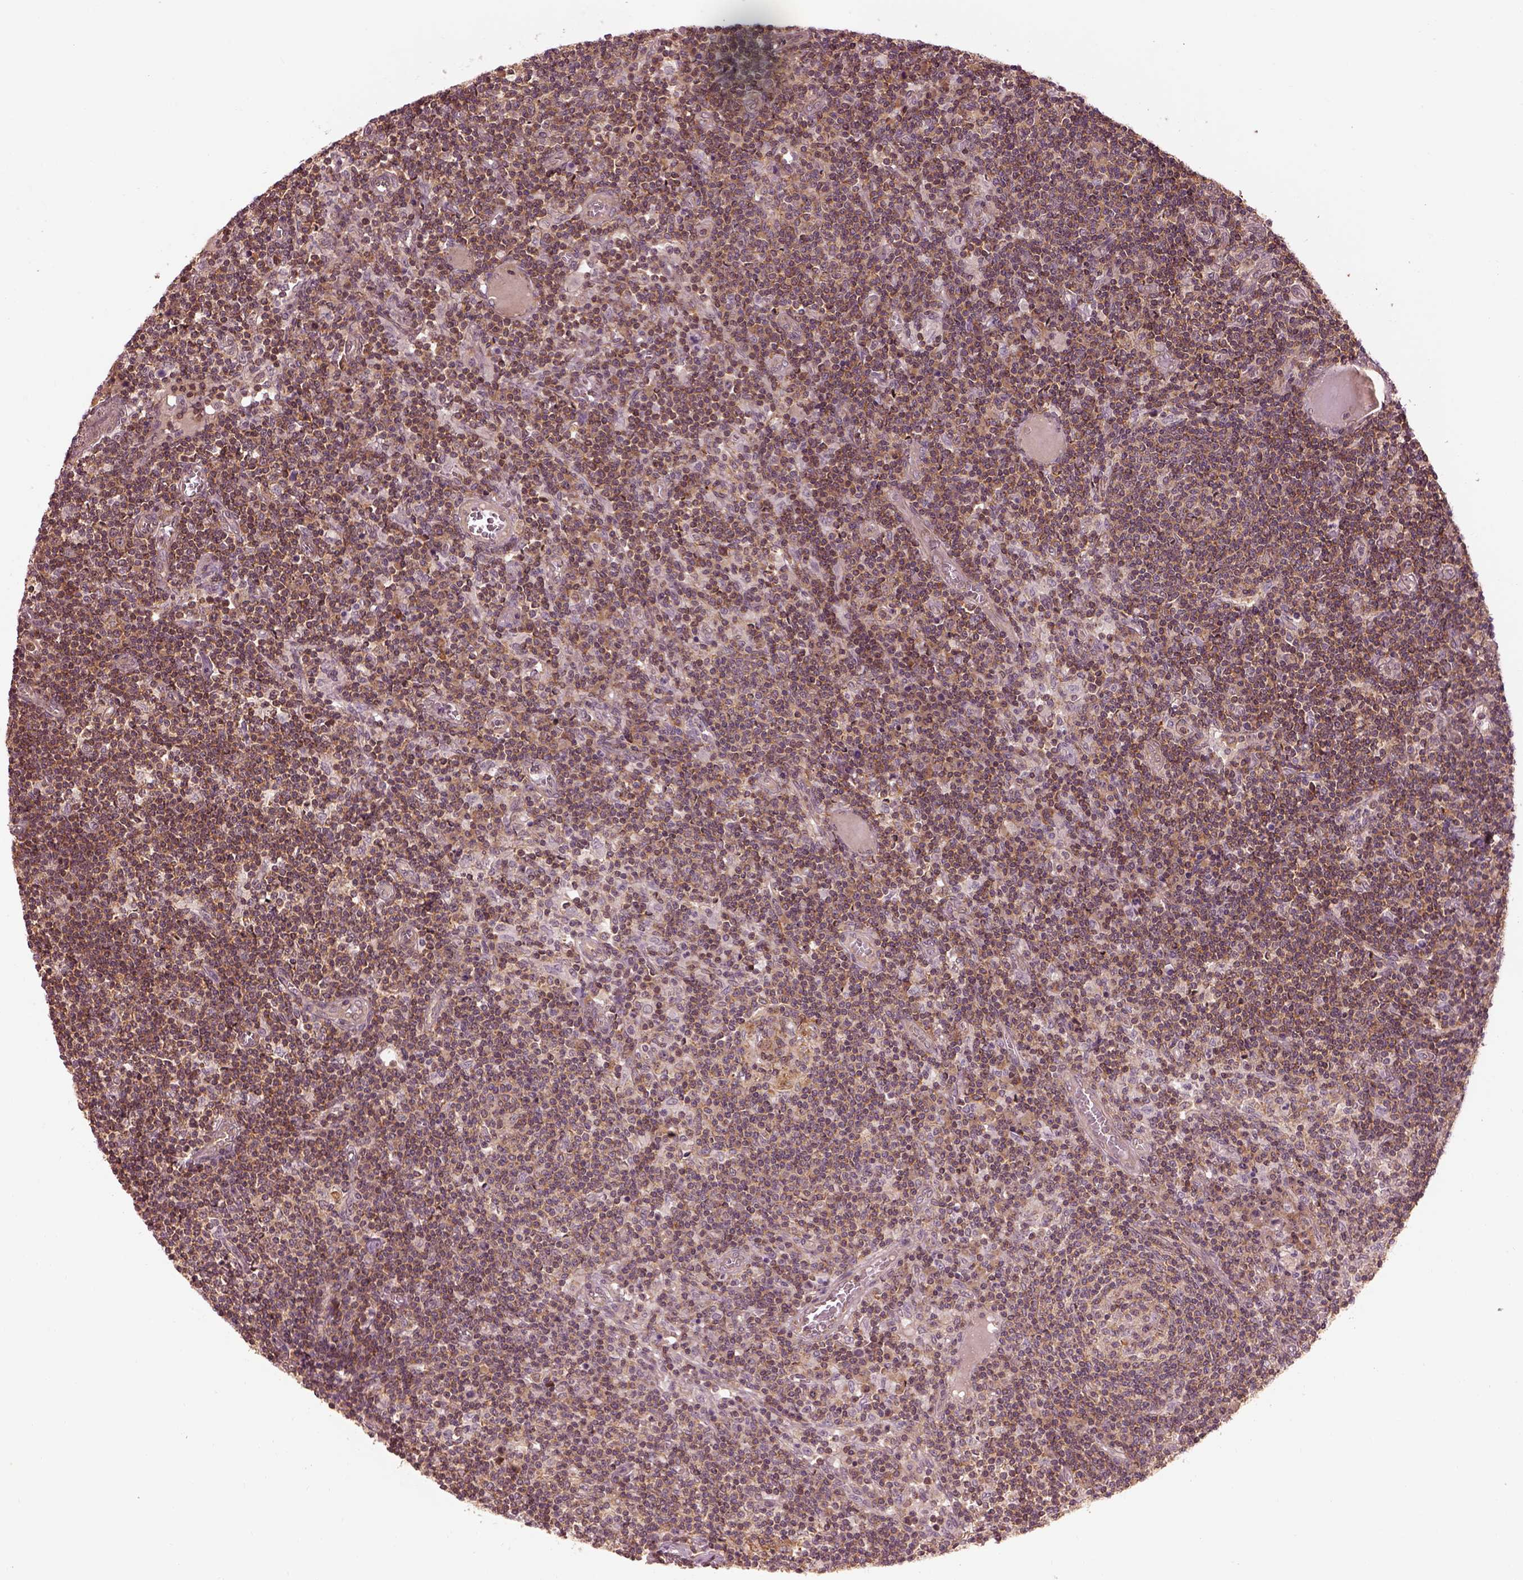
{"staining": {"intensity": "moderate", "quantity": "25%-75%", "location": "cytoplasmic/membranous"}, "tissue": "lymph node", "cell_type": "Germinal center cells", "image_type": "normal", "snomed": [{"axis": "morphology", "description": "Normal tissue, NOS"}, {"axis": "topography", "description": "Lymph node"}], "caption": "A brown stain labels moderate cytoplasmic/membranous expression of a protein in germinal center cells of unremarkable lymph node. The protein of interest is shown in brown color, while the nuclei are stained blue.", "gene": "LSM14A", "patient": {"sex": "female", "age": 72}}